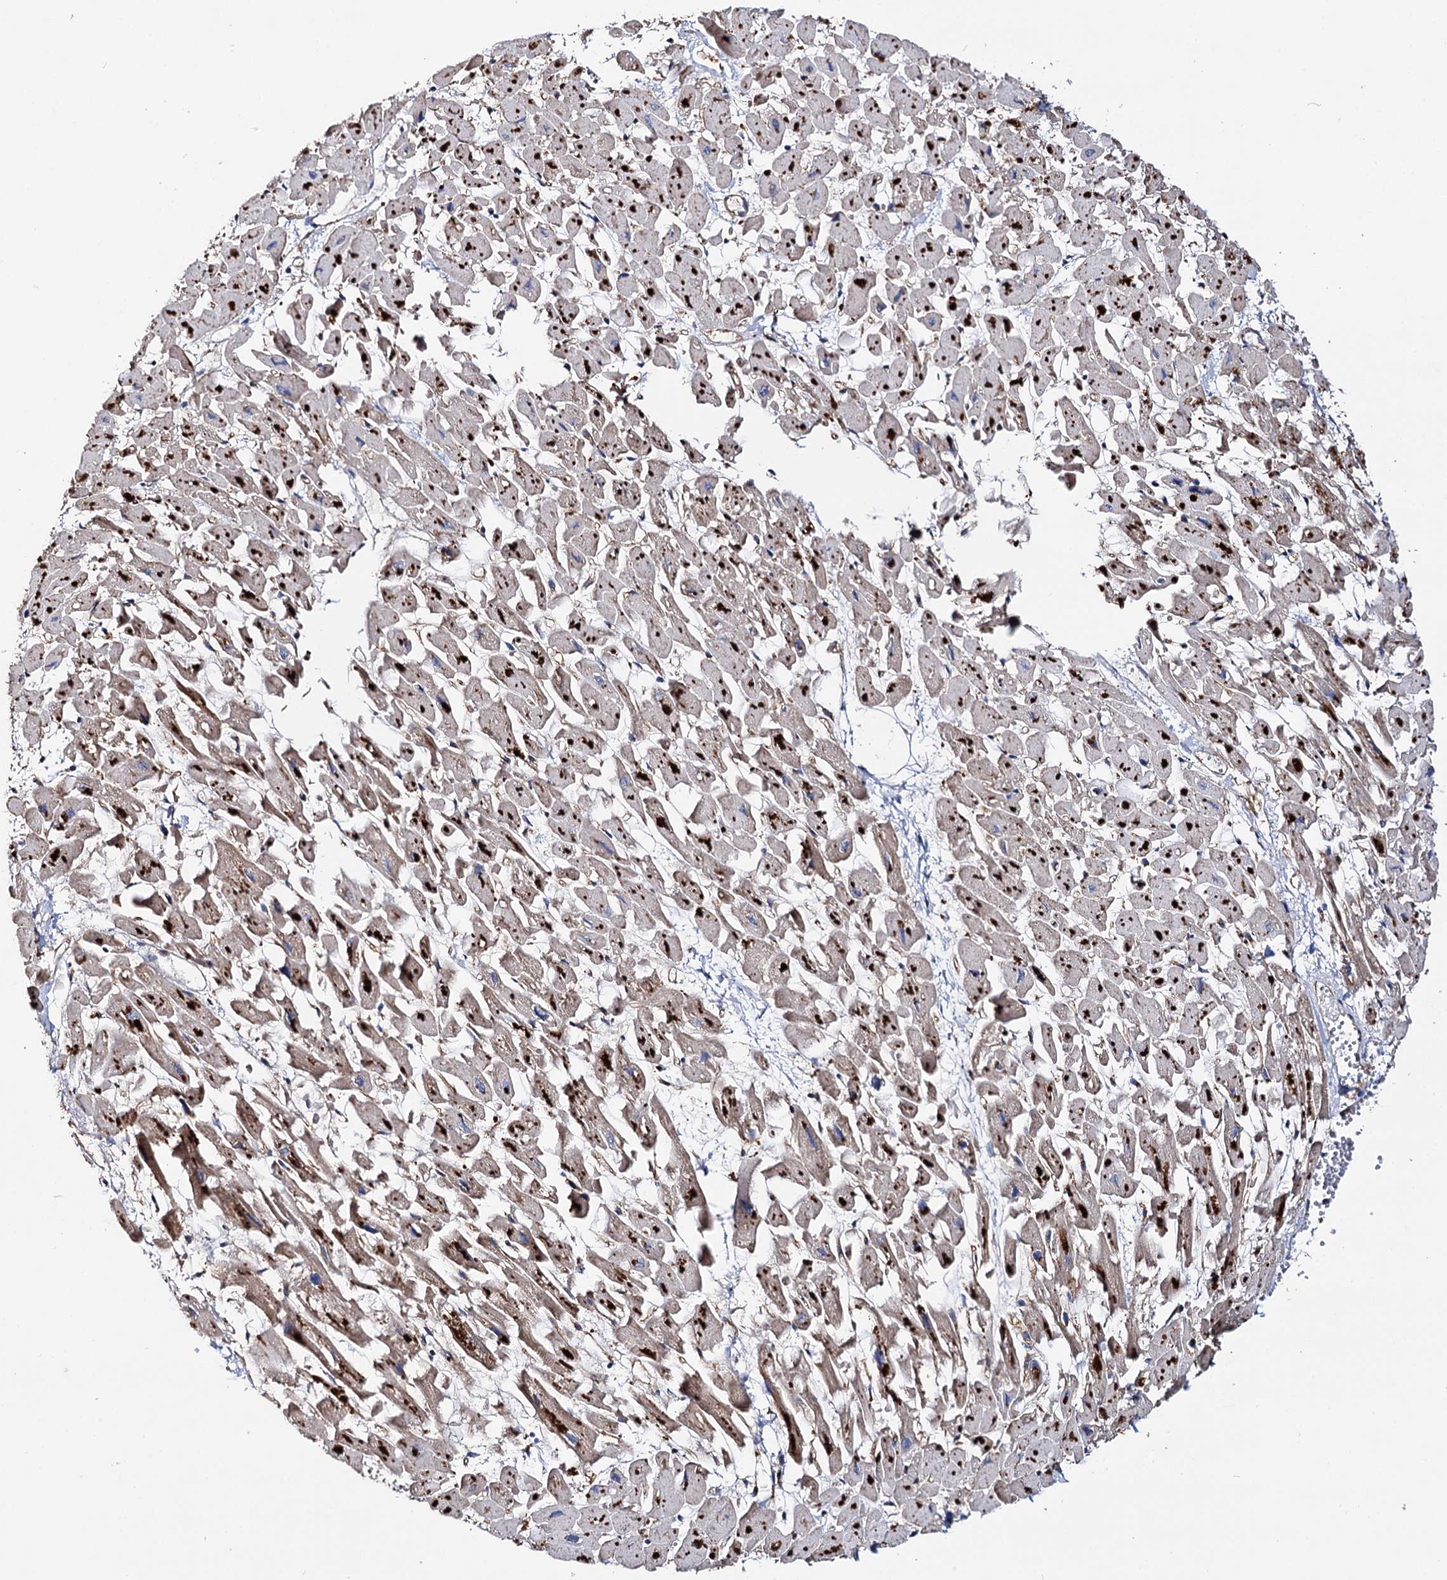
{"staining": {"intensity": "moderate", "quantity": "<25%", "location": "cytoplasmic/membranous"}, "tissue": "heart muscle", "cell_type": "Cardiomyocytes", "image_type": "normal", "snomed": [{"axis": "morphology", "description": "Normal tissue, NOS"}, {"axis": "topography", "description": "Heart"}], "caption": "Unremarkable heart muscle reveals moderate cytoplasmic/membranous expression in about <25% of cardiomyocytes Using DAB (3,3'-diaminobenzidine) (brown) and hematoxylin (blue) stains, captured at high magnification using brightfield microscopy..", "gene": "IDI1", "patient": {"sex": "female", "age": 64}}